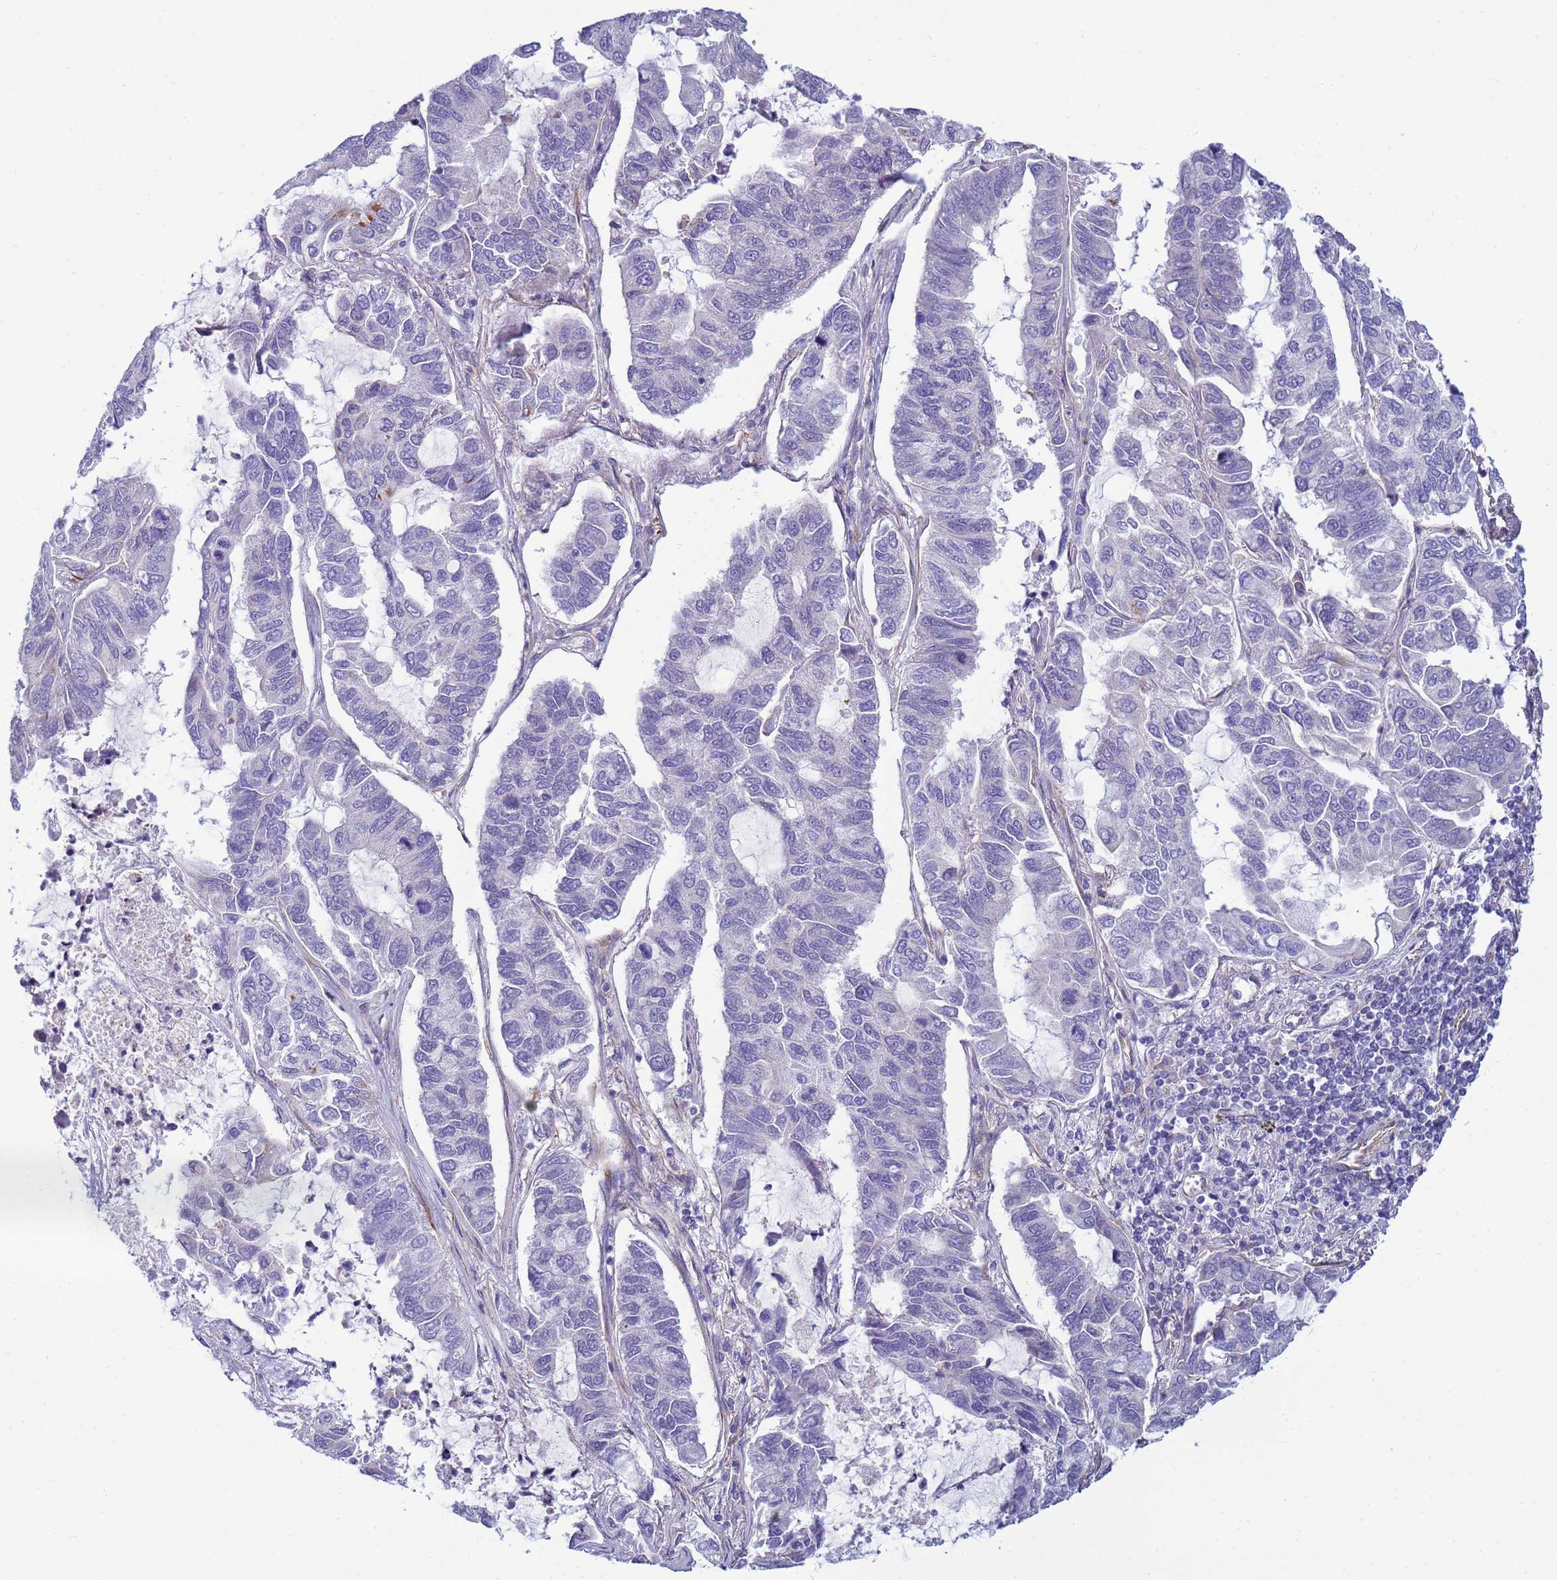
{"staining": {"intensity": "negative", "quantity": "none", "location": "none"}, "tissue": "lung cancer", "cell_type": "Tumor cells", "image_type": "cancer", "snomed": [{"axis": "morphology", "description": "Adenocarcinoma, NOS"}, {"axis": "topography", "description": "Lung"}], "caption": "This image is of lung cancer stained with immunohistochemistry to label a protein in brown with the nuclei are counter-stained blue. There is no positivity in tumor cells. (DAB IHC with hematoxylin counter stain).", "gene": "TRPC6", "patient": {"sex": "male", "age": 64}}